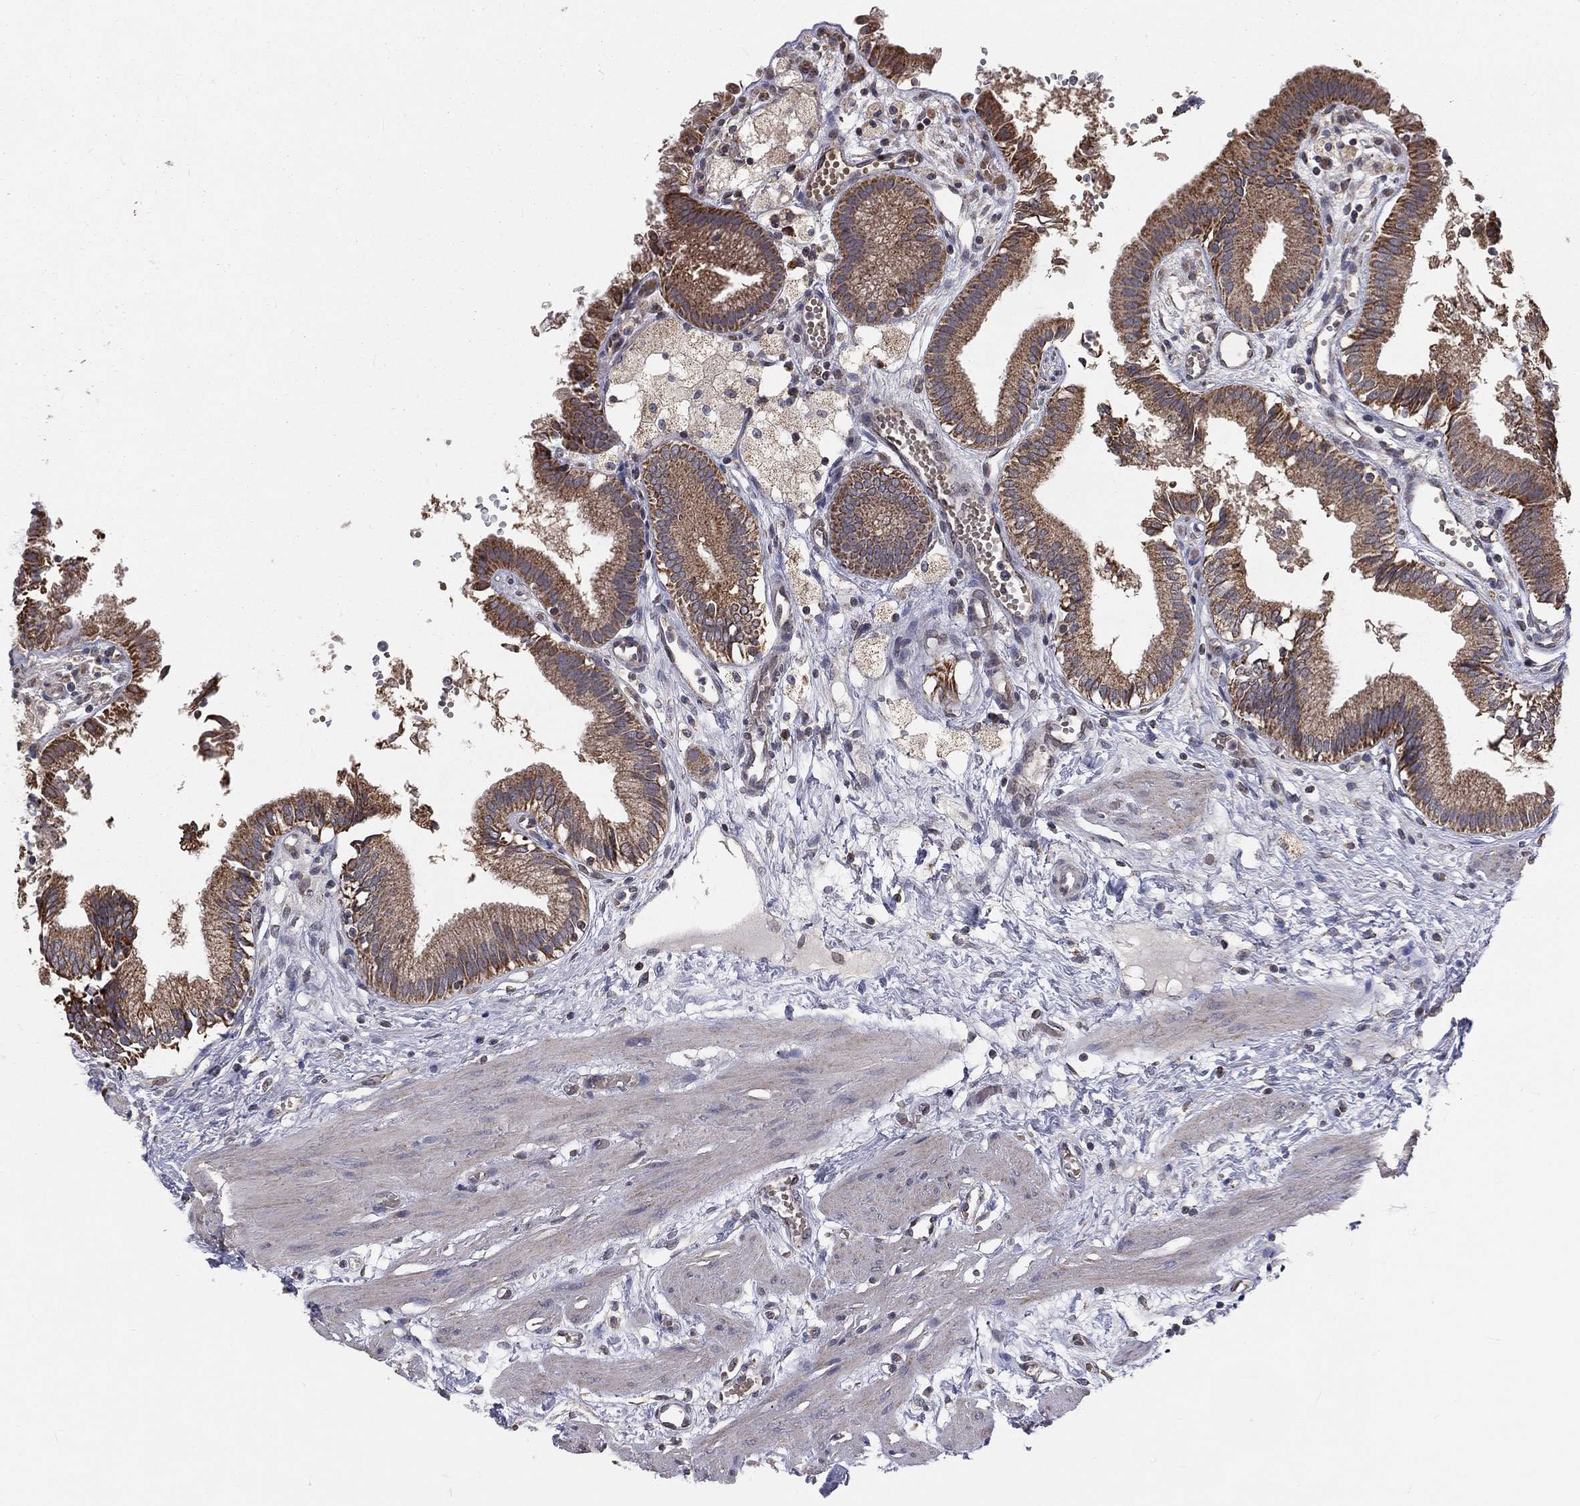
{"staining": {"intensity": "moderate", "quantity": ">75%", "location": "cytoplasmic/membranous"}, "tissue": "gallbladder", "cell_type": "Glandular cells", "image_type": "normal", "snomed": [{"axis": "morphology", "description": "Normal tissue, NOS"}, {"axis": "topography", "description": "Gallbladder"}], "caption": "The micrograph shows immunohistochemical staining of normal gallbladder. There is moderate cytoplasmic/membranous staining is identified in approximately >75% of glandular cells. (DAB IHC, brown staining for protein, blue staining for nuclei).", "gene": "MRPL46", "patient": {"sex": "female", "age": 24}}